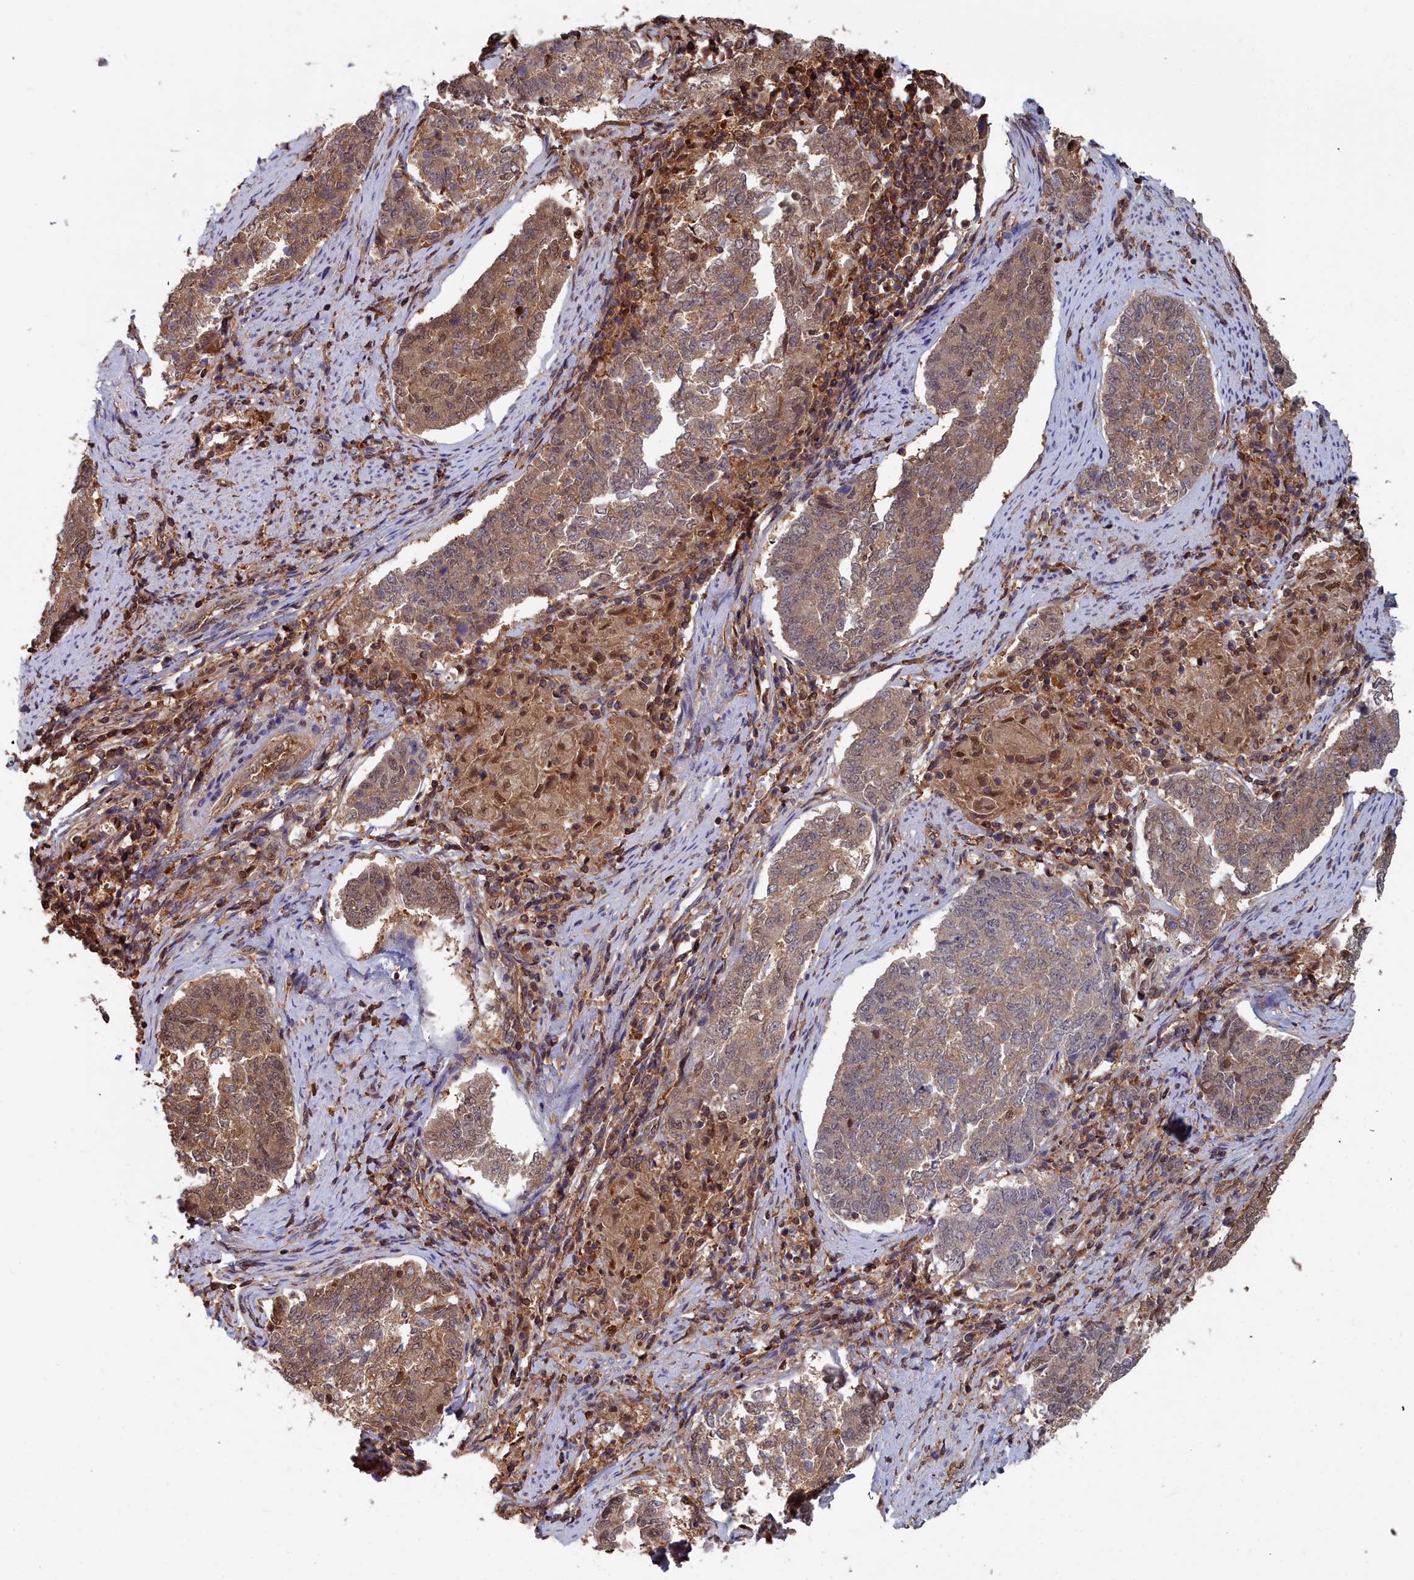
{"staining": {"intensity": "moderate", "quantity": ">75%", "location": "cytoplasmic/membranous,nuclear"}, "tissue": "endometrial cancer", "cell_type": "Tumor cells", "image_type": "cancer", "snomed": [{"axis": "morphology", "description": "Adenocarcinoma, NOS"}, {"axis": "topography", "description": "Endometrium"}], "caption": "This is a histology image of immunohistochemistry staining of endometrial cancer (adenocarcinoma), which shows moderate positivity in the cytoplasmic/membranous and nuclear of tumor cells.", "gene": "GFRA2", "patient": {"sex": "female", "age": 80}}